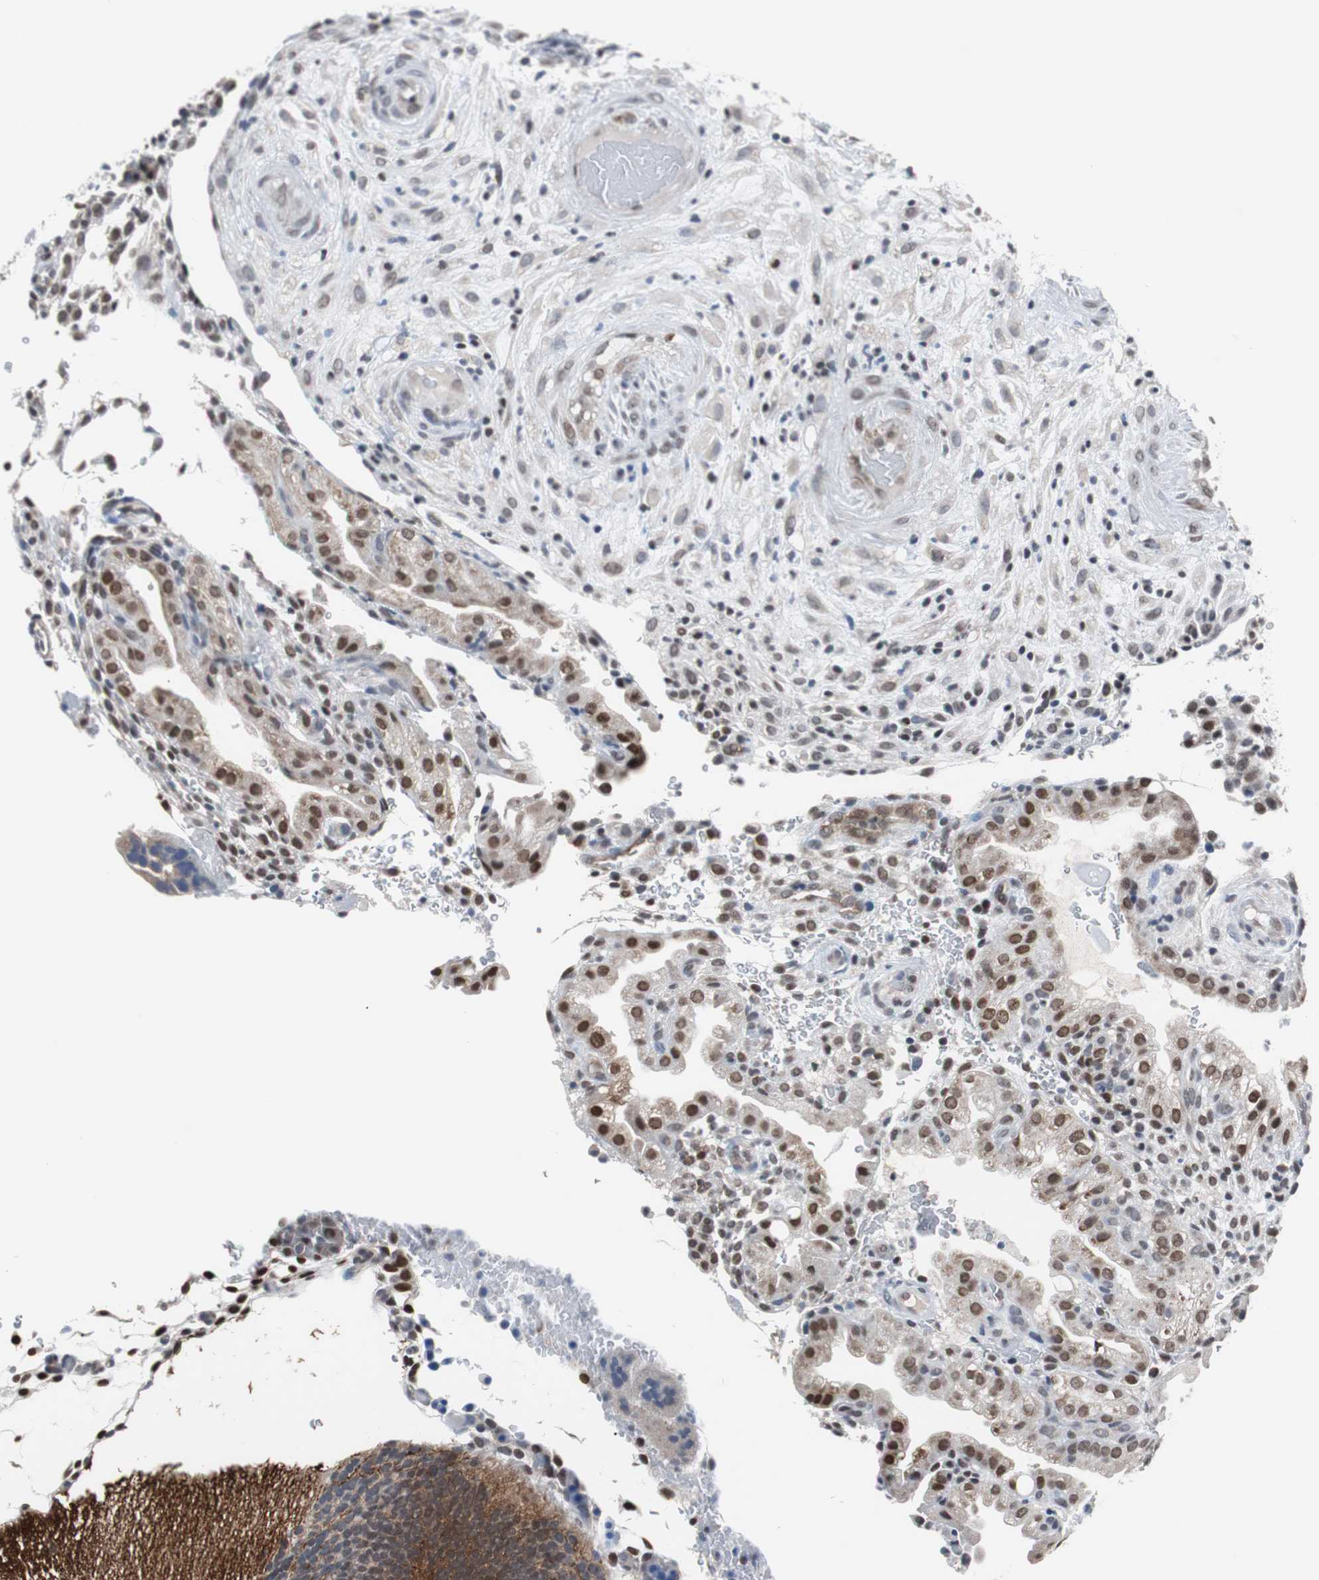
{"staining": {"intensity": "weak", "quantity": "25%-75%", "location": "cytoplasmic/membranous"}, "tissue": "placenta", "cell_type": "Decidual cells", "image_type": "normal", "snomed": [{"axis": "morphology", "description": "Normal tissue, NOS"}, {"axis": "topography", "description": "Placenta"}], "caption": "High-magnification brightfield microscopy of normal placenta stained with DAB (3,3'-diaminobenzidine) (brown) and counterstained with hematoxylin (blue). decidual cells exhibit weak cytoplasmic/membranous expression is present in about25%-75% of cells. The staining was performed using DAB, with brown indicating positive protein expression. Nuclei are stained blue with hematoxylin.", "gene": "ZHX2", "patient": {"sex": "female", "age": 19}}